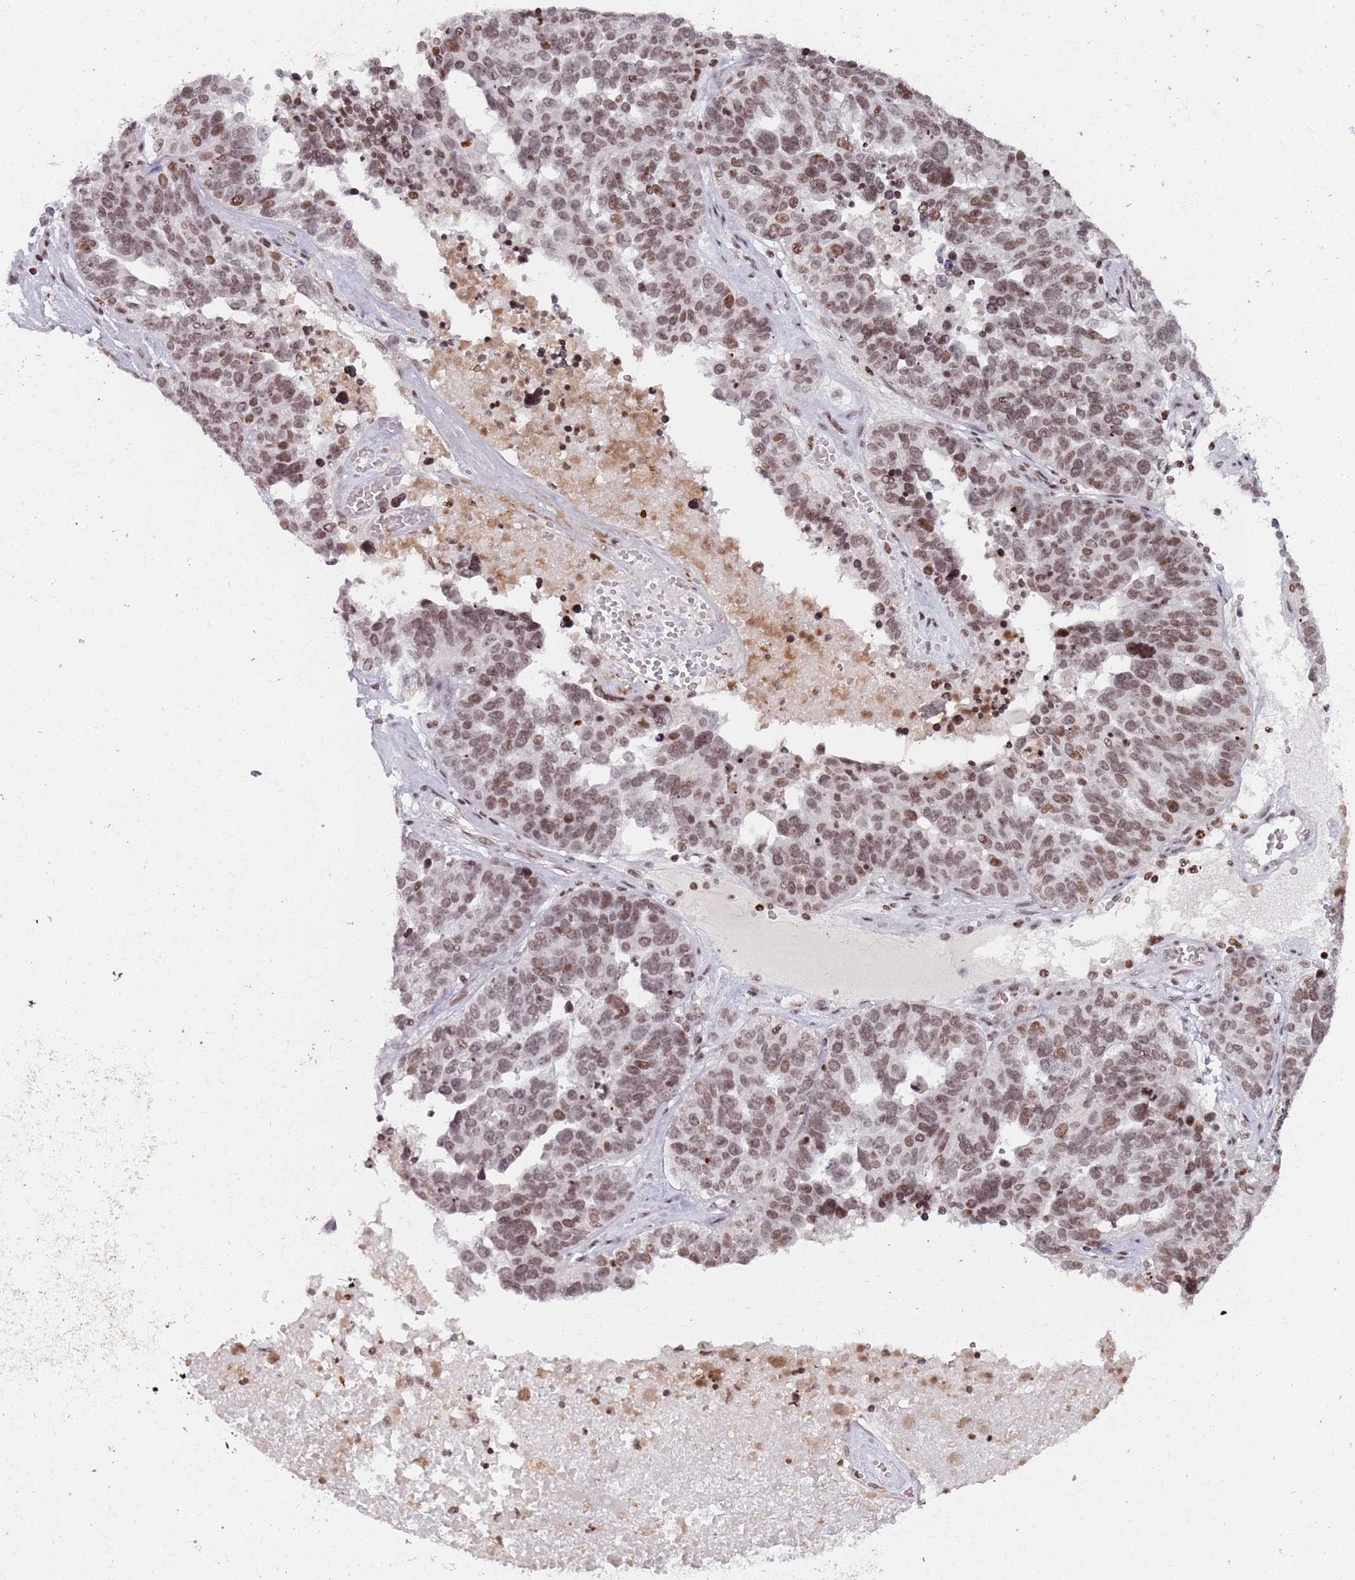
{"staining": {"intensity": "moderate", "quantity": ">75%", "location": "nuclear"}, "tissue": "ovarian cancer", "cell_type": "Tumor cells", "image_type": "cancer", "snomed": [{"axis": "morphology", "description": "Cystadenocarcinoma, serous, NOS"}, {"axis": "topography", "description": "Ovary"}], "caption": "Protein expression by immunohistochemistry shows moderate nuclear staining in approximately >75% of tumor cells in ovarian cancer.", "gene": "SH3RF3", "patient": {"sex": "female", "age": 59}}